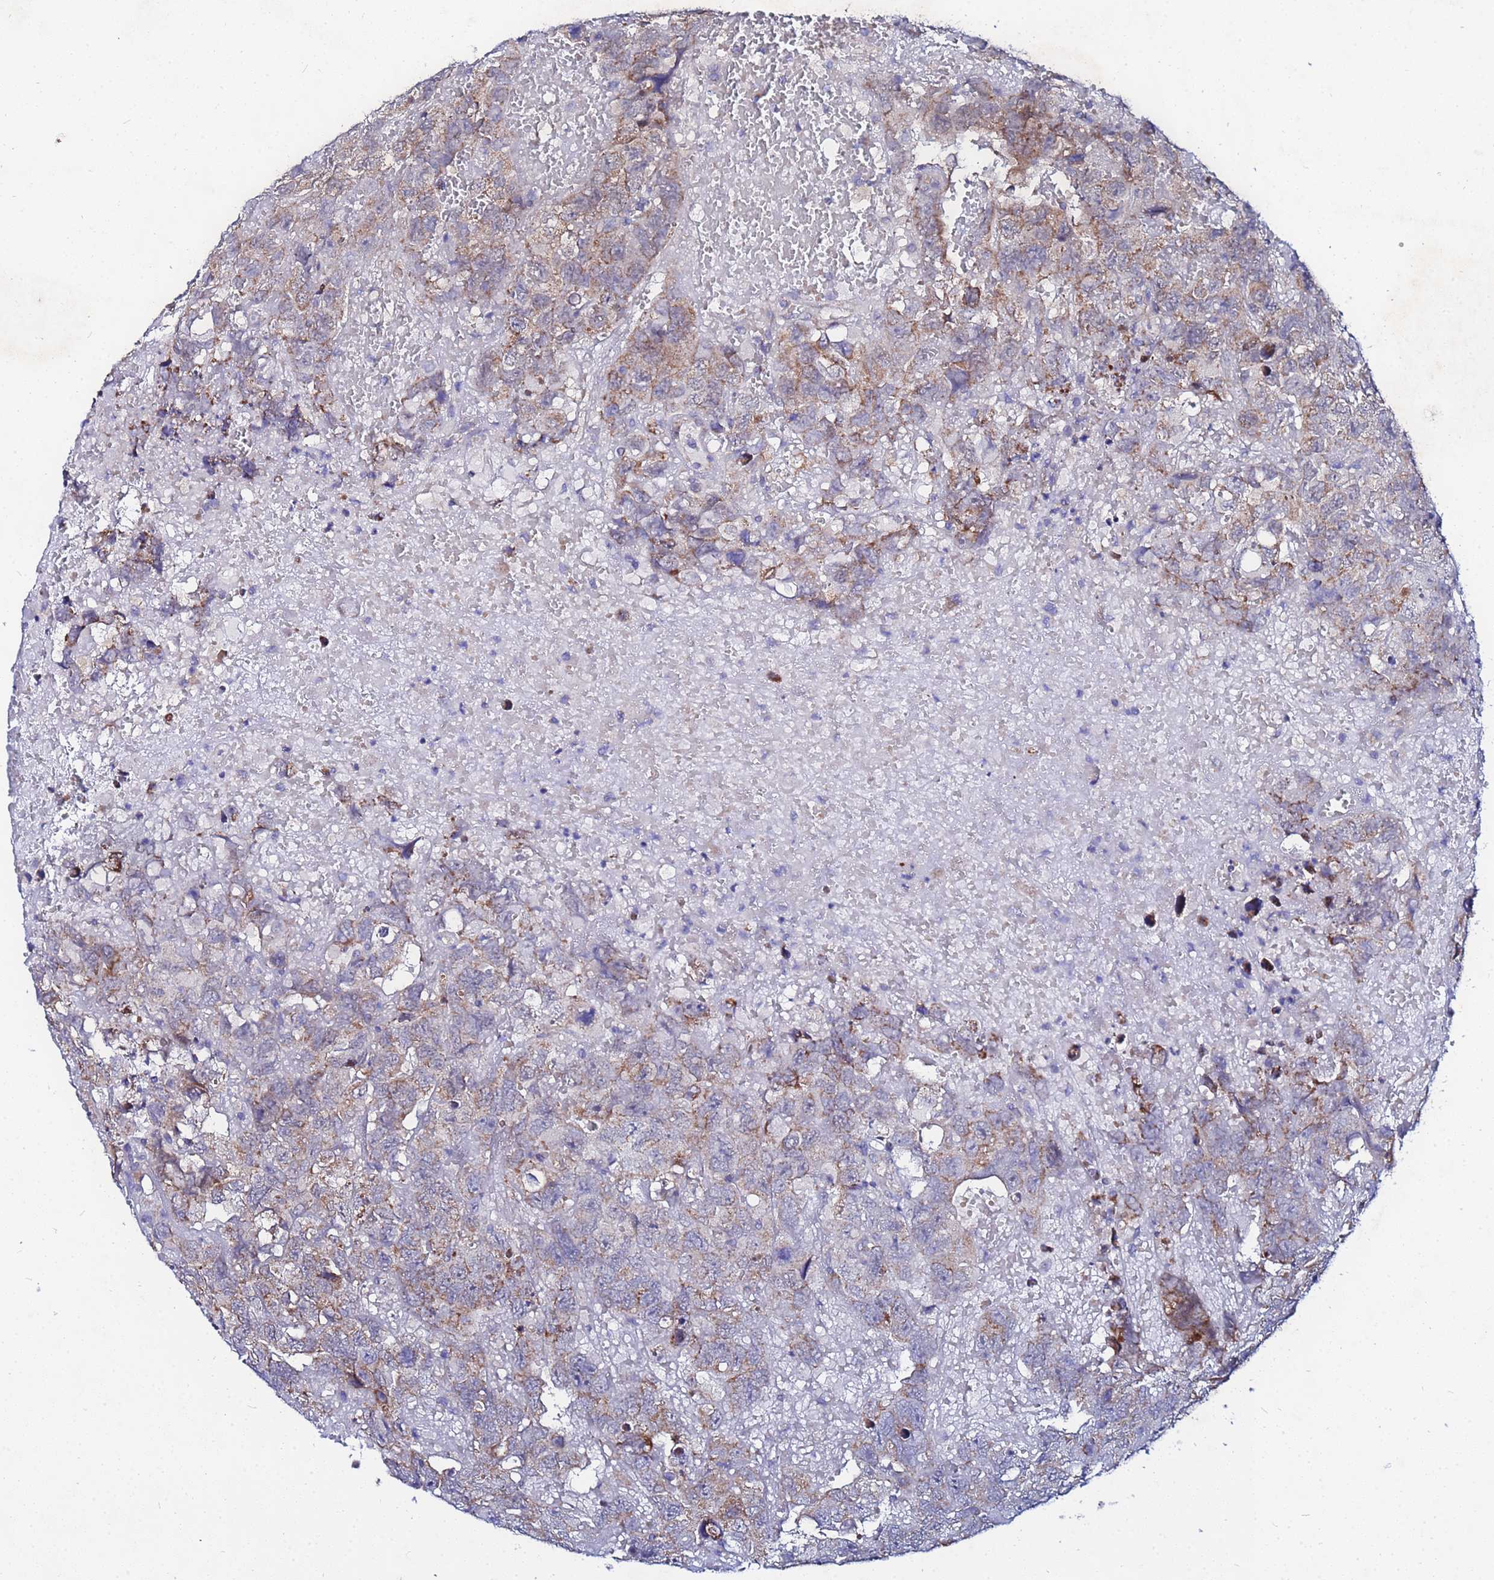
{"staining": {"intensity": "moderate", "quantity": "25%-75%", "location": "cytoplasmic/membranous"}, "tissue": "testis cancer", "cell_type": "Tumor cells", "image_type": "cancer", "snomed": [{"axis": "morphology", "description": "Carcinoma, Embryonal, NOS"}, {"axis": "topography", "description": "Testis"}], "caption": "Moderate cytoplasmic/membranous expression for a protein is present in about 25%-75% of tumor cells of testis cancer (embryonal carcinoma) using immunohistochemistry.", "gene": "FAHD2A", "patient": {"sex": "male", "age": 45}}